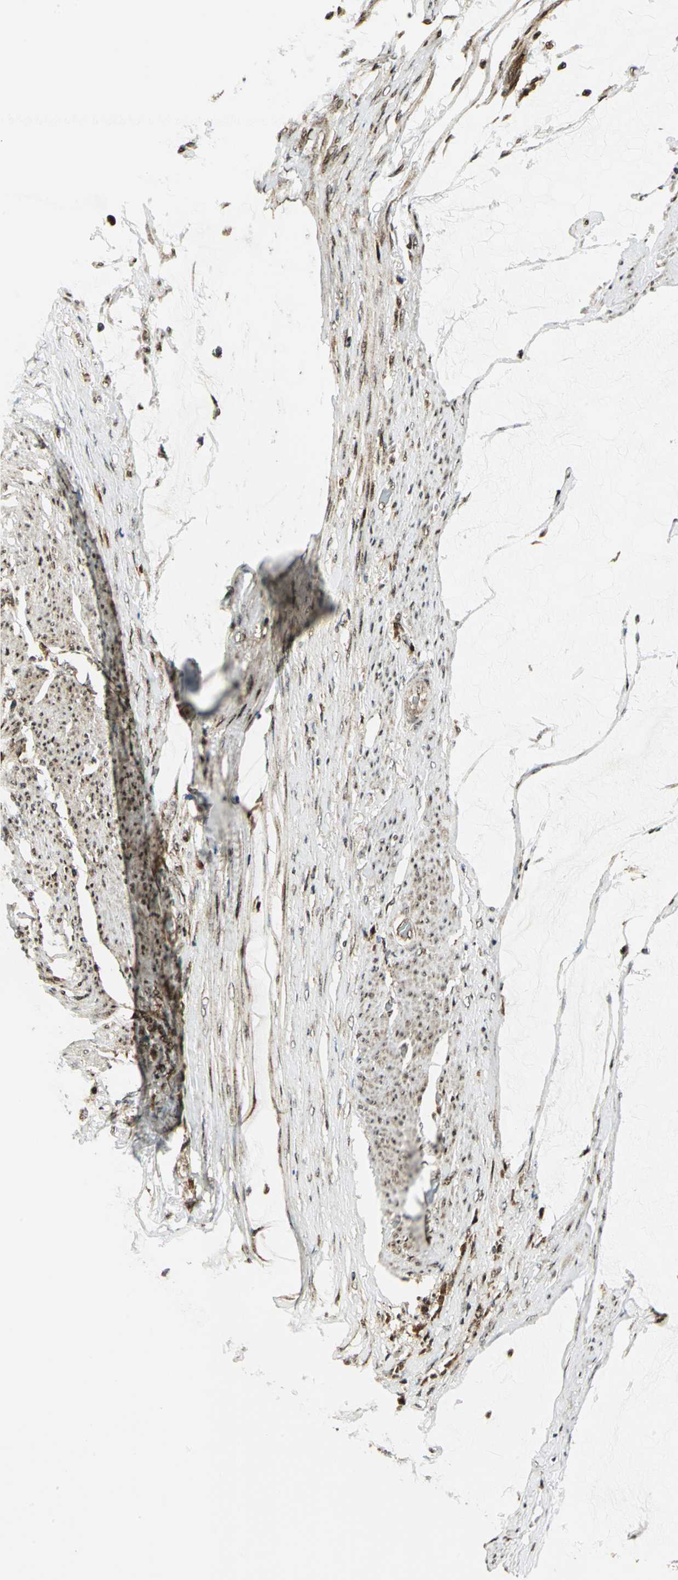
{"staining": {"intensity": "strong", "quantity": ">75%", "location": "cytoplasmic/membranous,nuclear"}, "tissue": "colorectal cancer", "cell_type": "Tumor cells", "image_type": "cancer", "snomed": [{"axis": "morphology", "description": "Normal tissue, NOS"}, {"axis": "morphology", "description": "Adenocarcinoma, NOS"}, {"axis": "topography", "description": "Rectum"}, {"axis": "topography", "description": "Peripheral nerve tissue"}], "caption": "Adenocarcinoma (colorectal) stained for a protein reveals strong cytoplasmic/membranous and nuclear positivity in tumor cells. (DAB IHC, brown staining for protein, blue staining for nuclei).", "gene": "COPS5", "patient": {"sex": "female", "age": 77}}